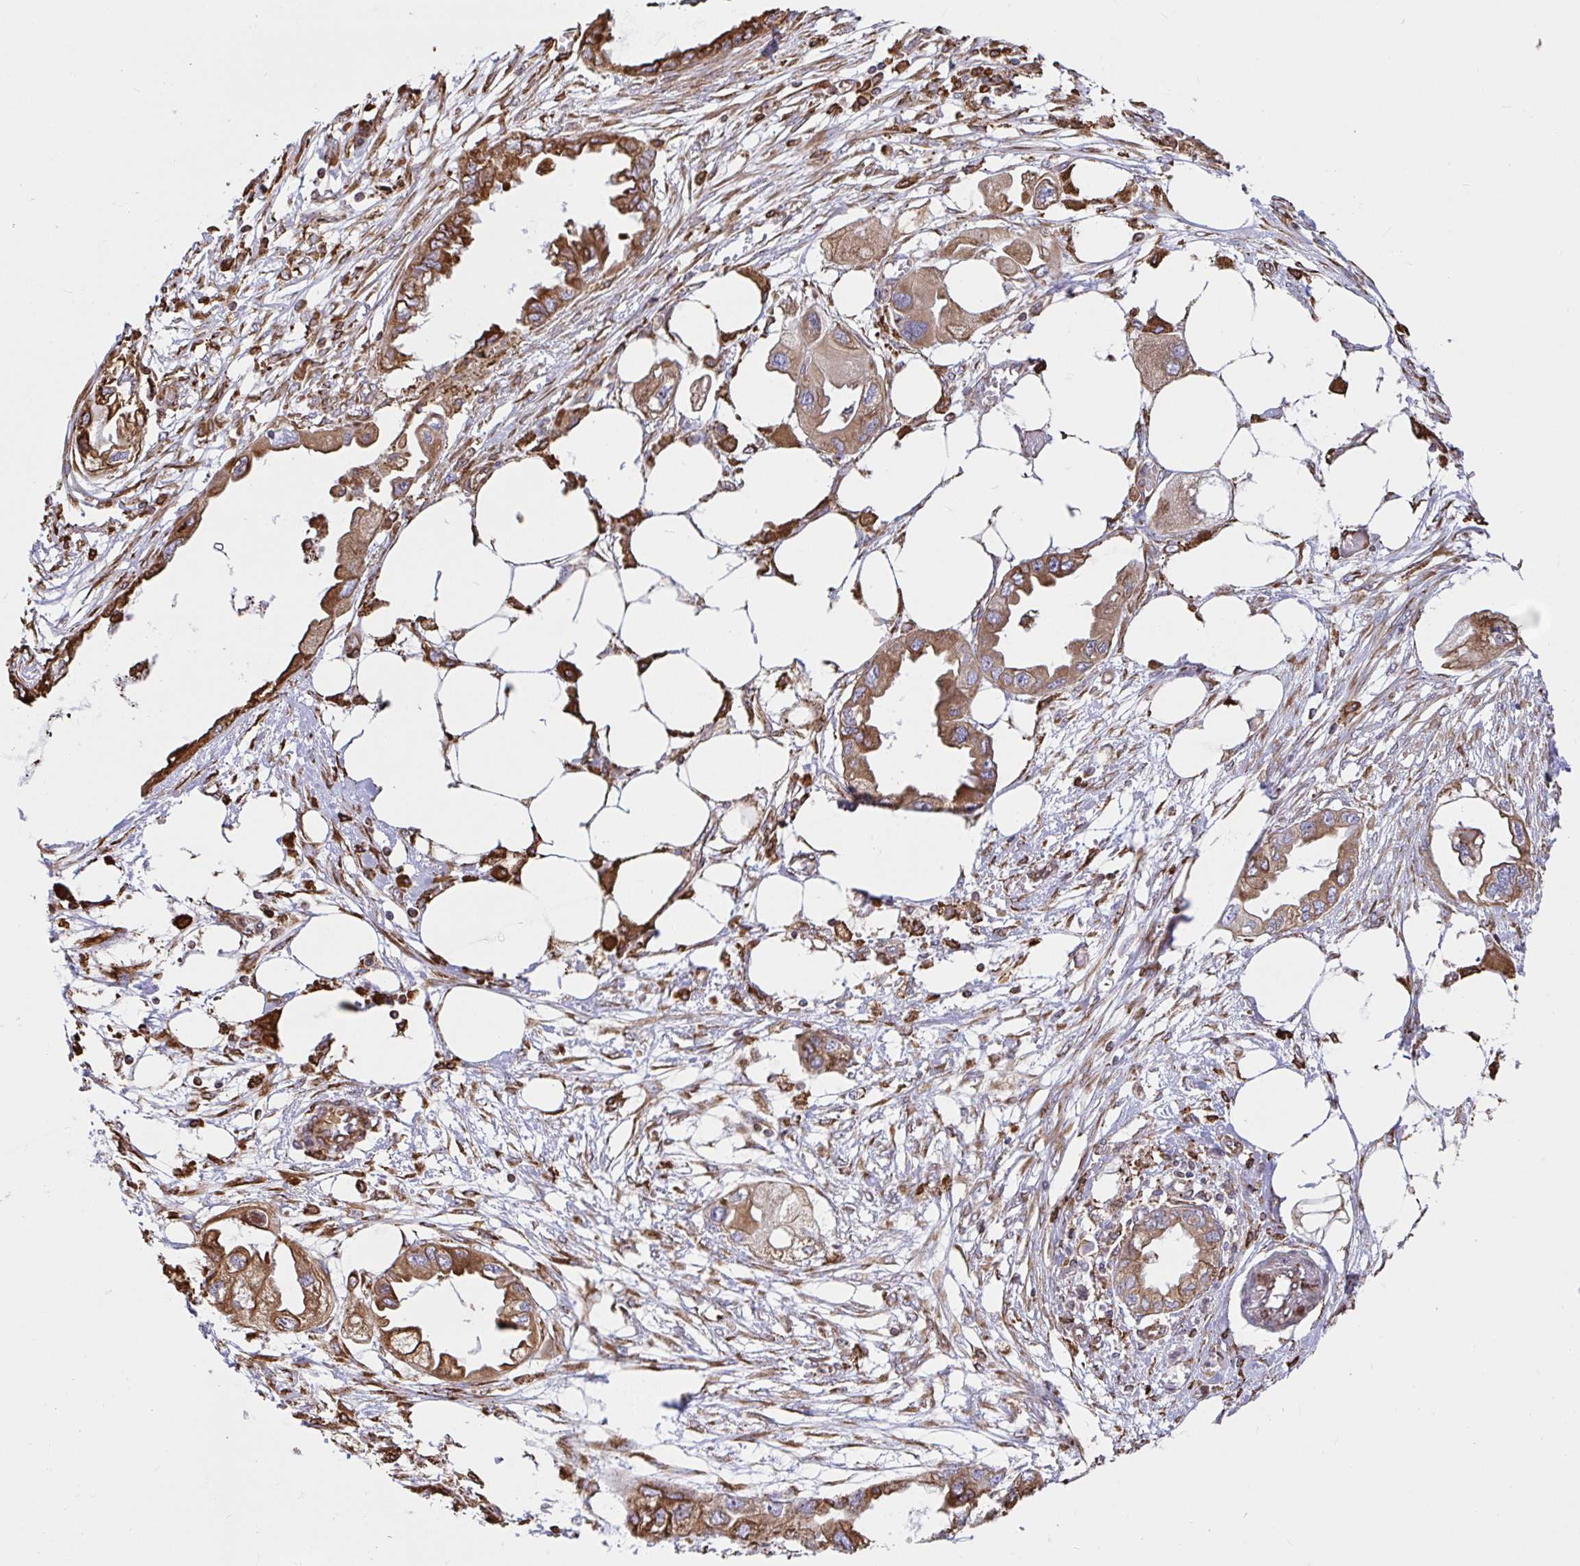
{"staining": {"intensity": "moderate", "quantity": ">75%", "location": "cytoplasmic/membranous"}, "tissue": "endometrial cancer", "cell_type": "Tumor cells", "image_type": "cancer", "snomed": [{"axis": "morphology", "description": "Adenocarcinoma, NOS"}, {"axis": "morphology", "description": "Adenocarcinoma, metastatic, NOS"}, {"axis": "topography", "description": "Adipose tissue"}, {"axis": "topography", "description": "Endometrium"}], "caption": "Immunohistochemical staining of endometrial metastatic adenocarcinoma reveals medium levels of moderate cytoplasmic/membranous positivity in about >75% of tumor cells.", "gene": "CLGN", "patient": {"sex": "female", "age": 67}}